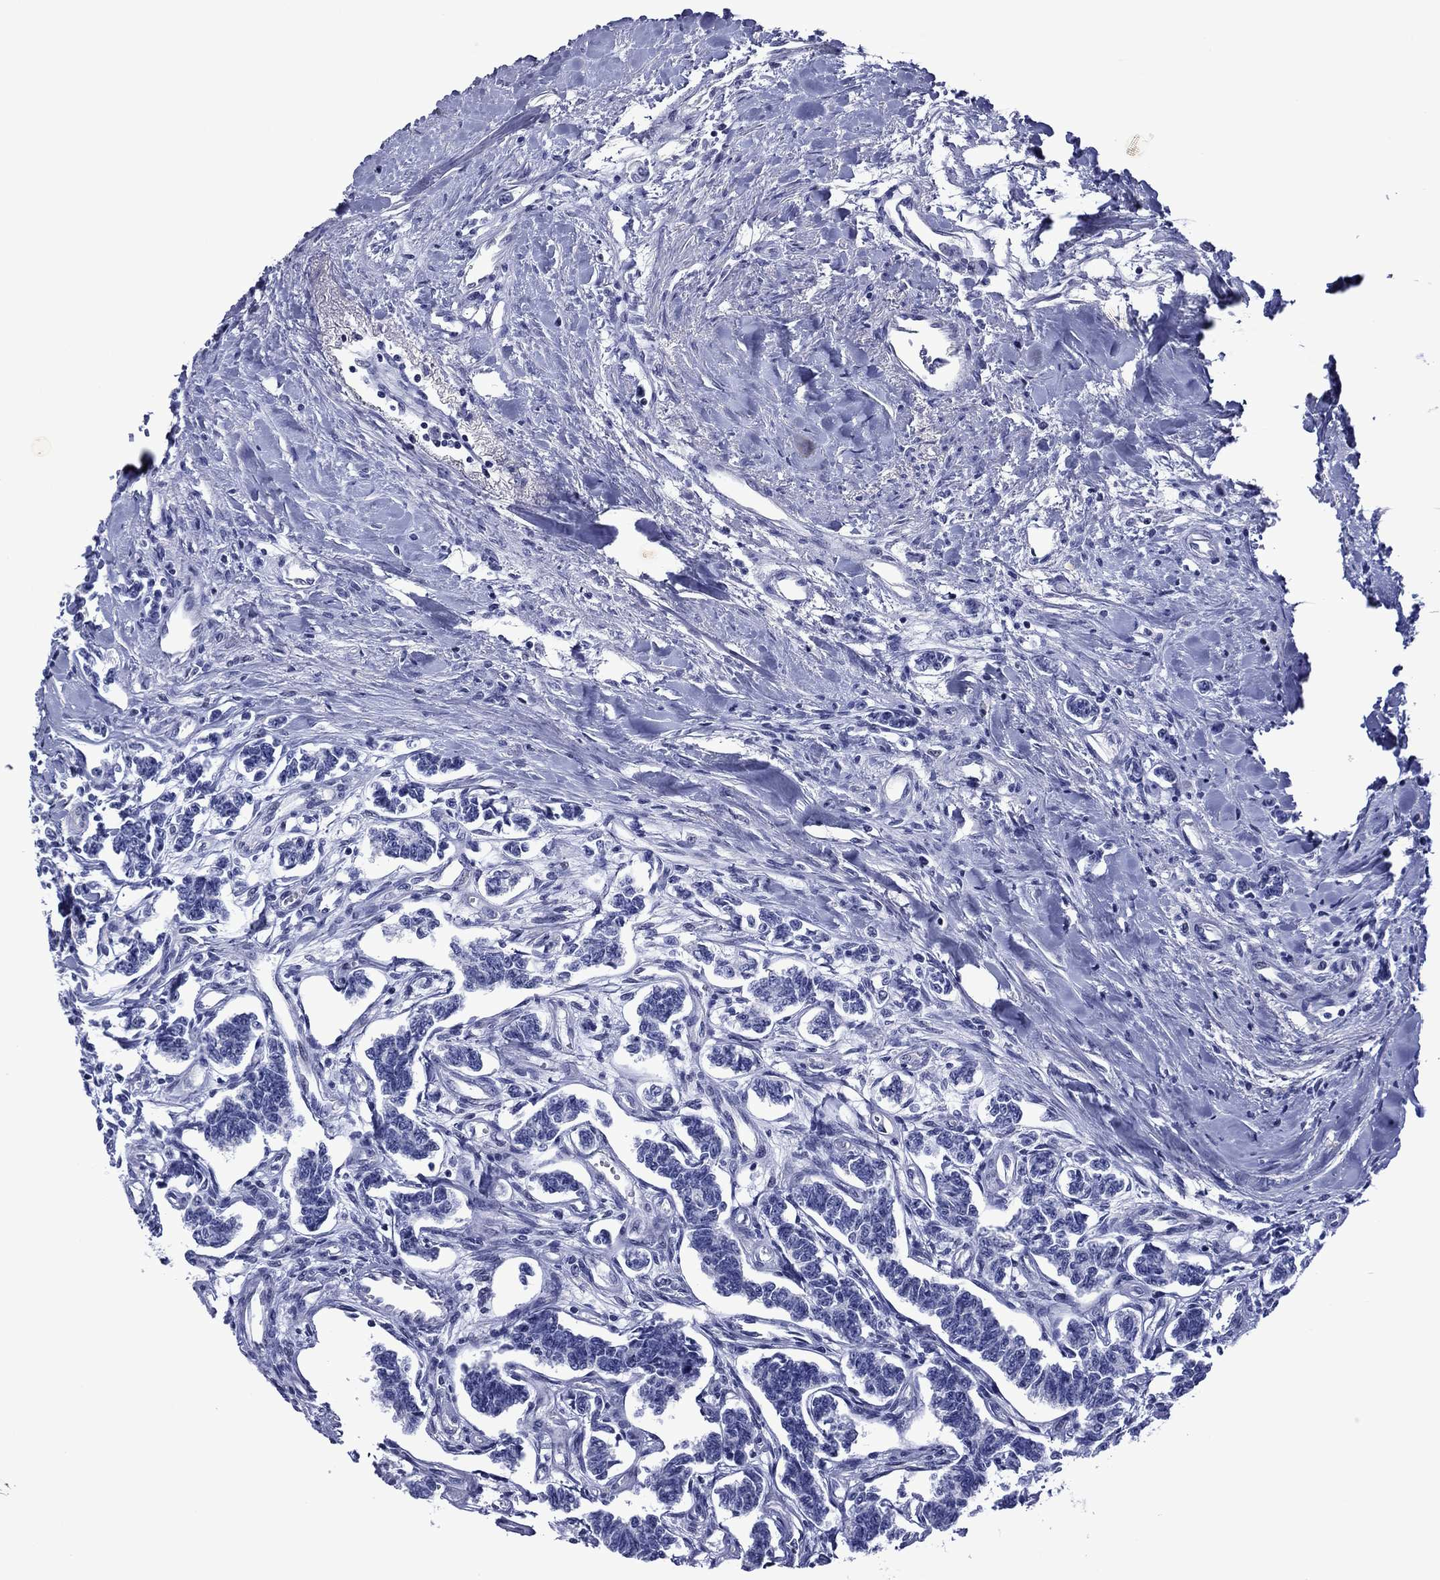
{"staining": {"intensity": "negative", "quantity": "none", "location": "none"}, "tissue": "carcinoid", "cell_type": "Tumor cells", "image_type": "cancer", "snomed": [{"axis": "morphology", "description": "Carcinoid, malignant, NOS"}, {"axis": "topography", "description": "Kidney"}], "caption": "An immunohistochemistry (IHC) photomicrograph of carcinoid is shown. There is no staining in tumor cells of carcinoid. (Stains: DAB (3,3'-diaminobenzidine) immunohistochemistry (IHC) with hematoxylin counter stain, Microscopy: brightfield microscopy at high magnification).", "gene": "PIWIL1", "patient": {"sex": "female", "age": 41}}